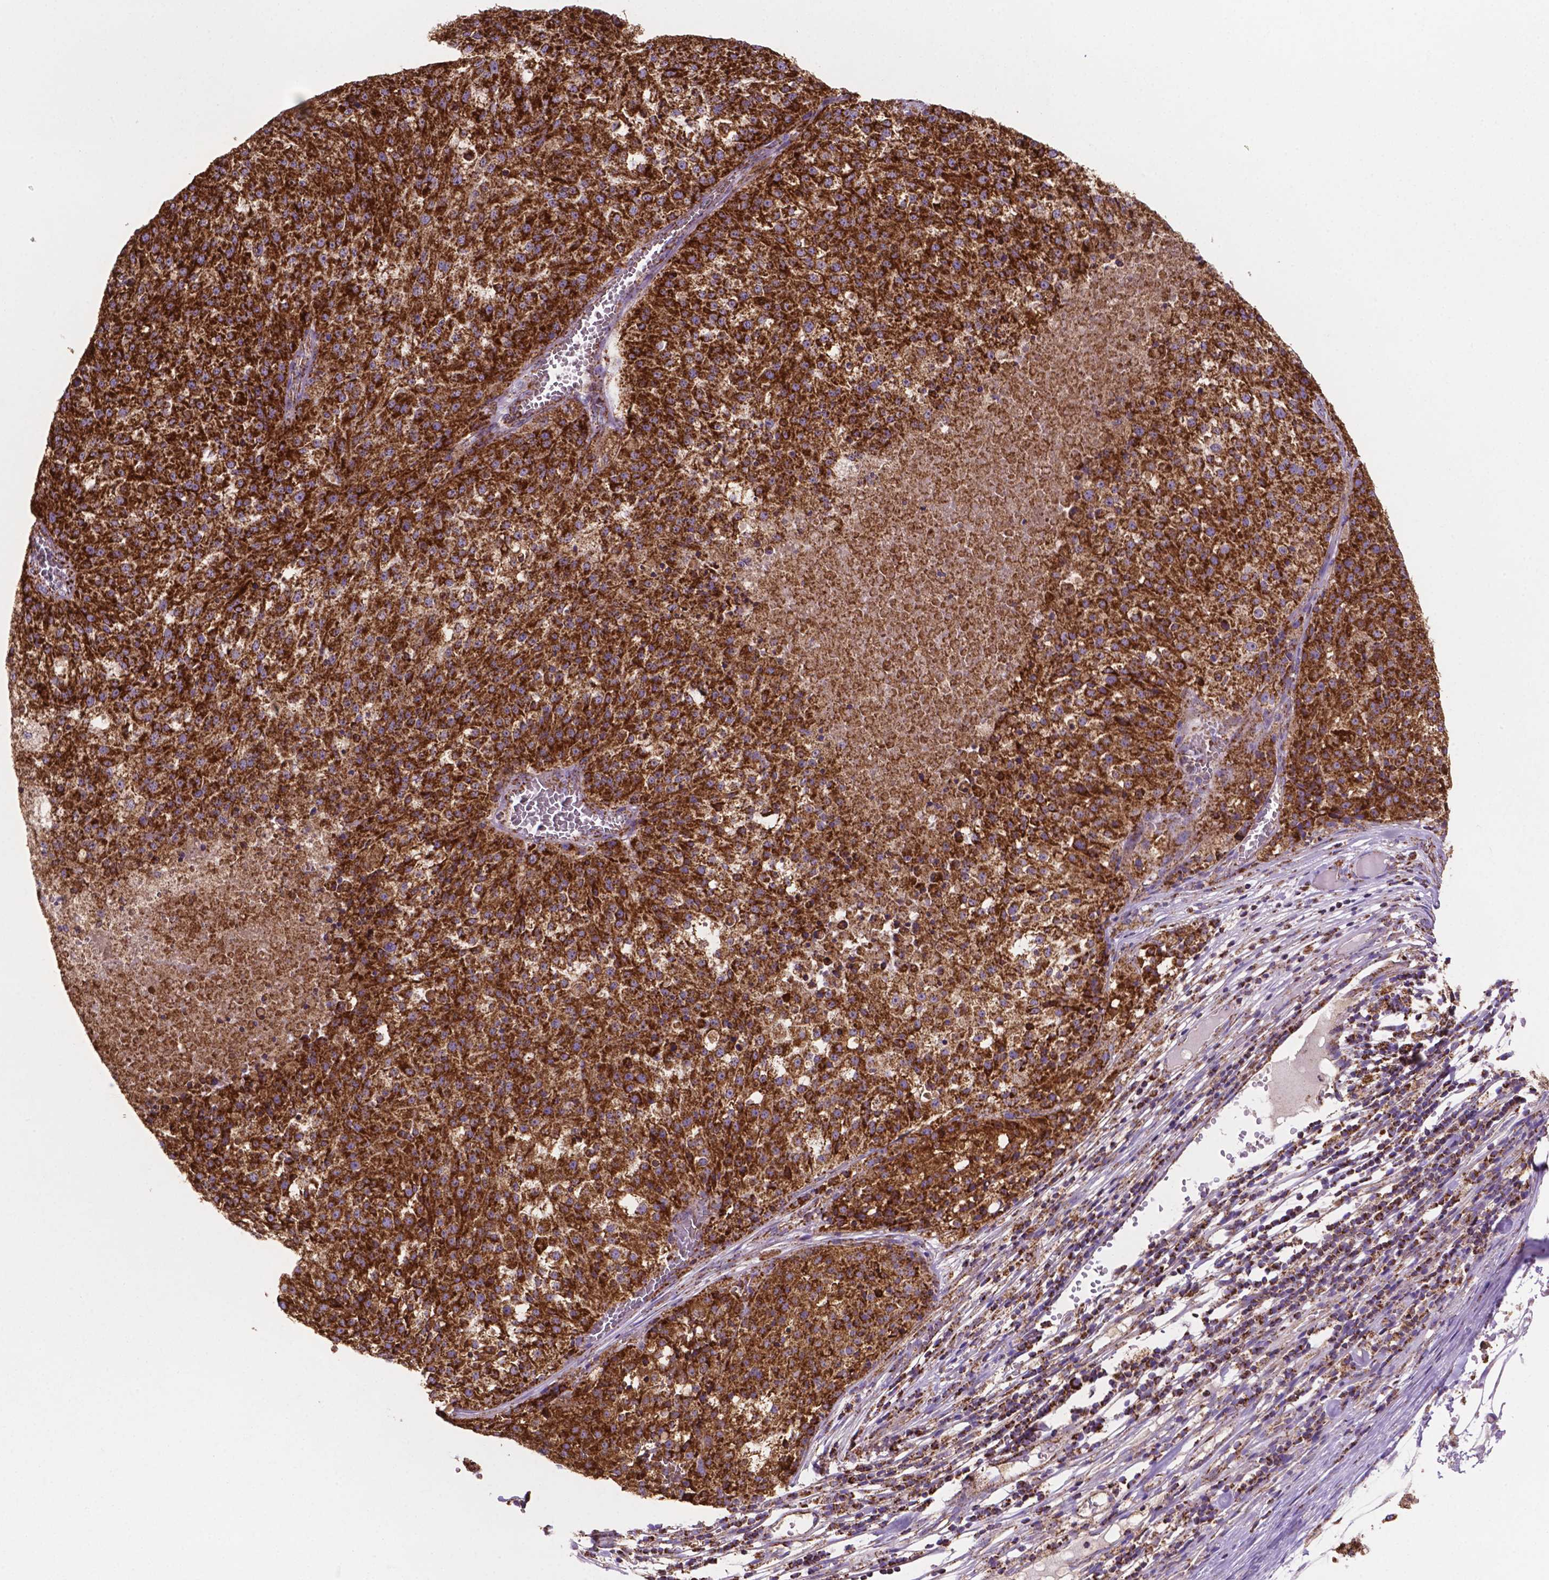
{"staining": {"intensity": "strong", "quantity": ">75%", "location": "cytoplasmic/membranous"}, "tissue": "melanoma", "cell_type": "Tumor cells", "image_type": "cancer", "snomed": [{"axis": "morphology", "description": "Malignant melanoma, Metastatic site"}, {"axis": "topography", "description": "Lymph node"}], "caption": "IHC photomicrograph of human malignant melanoma (metastatic site) stained for a protein (brown), which exhibits high levels of strong cytoplasmic/membranous positivity in approximately >75% of tumor cells.", "gene": "HSPD1", "patient": {"sex": "female", "age": 64}}